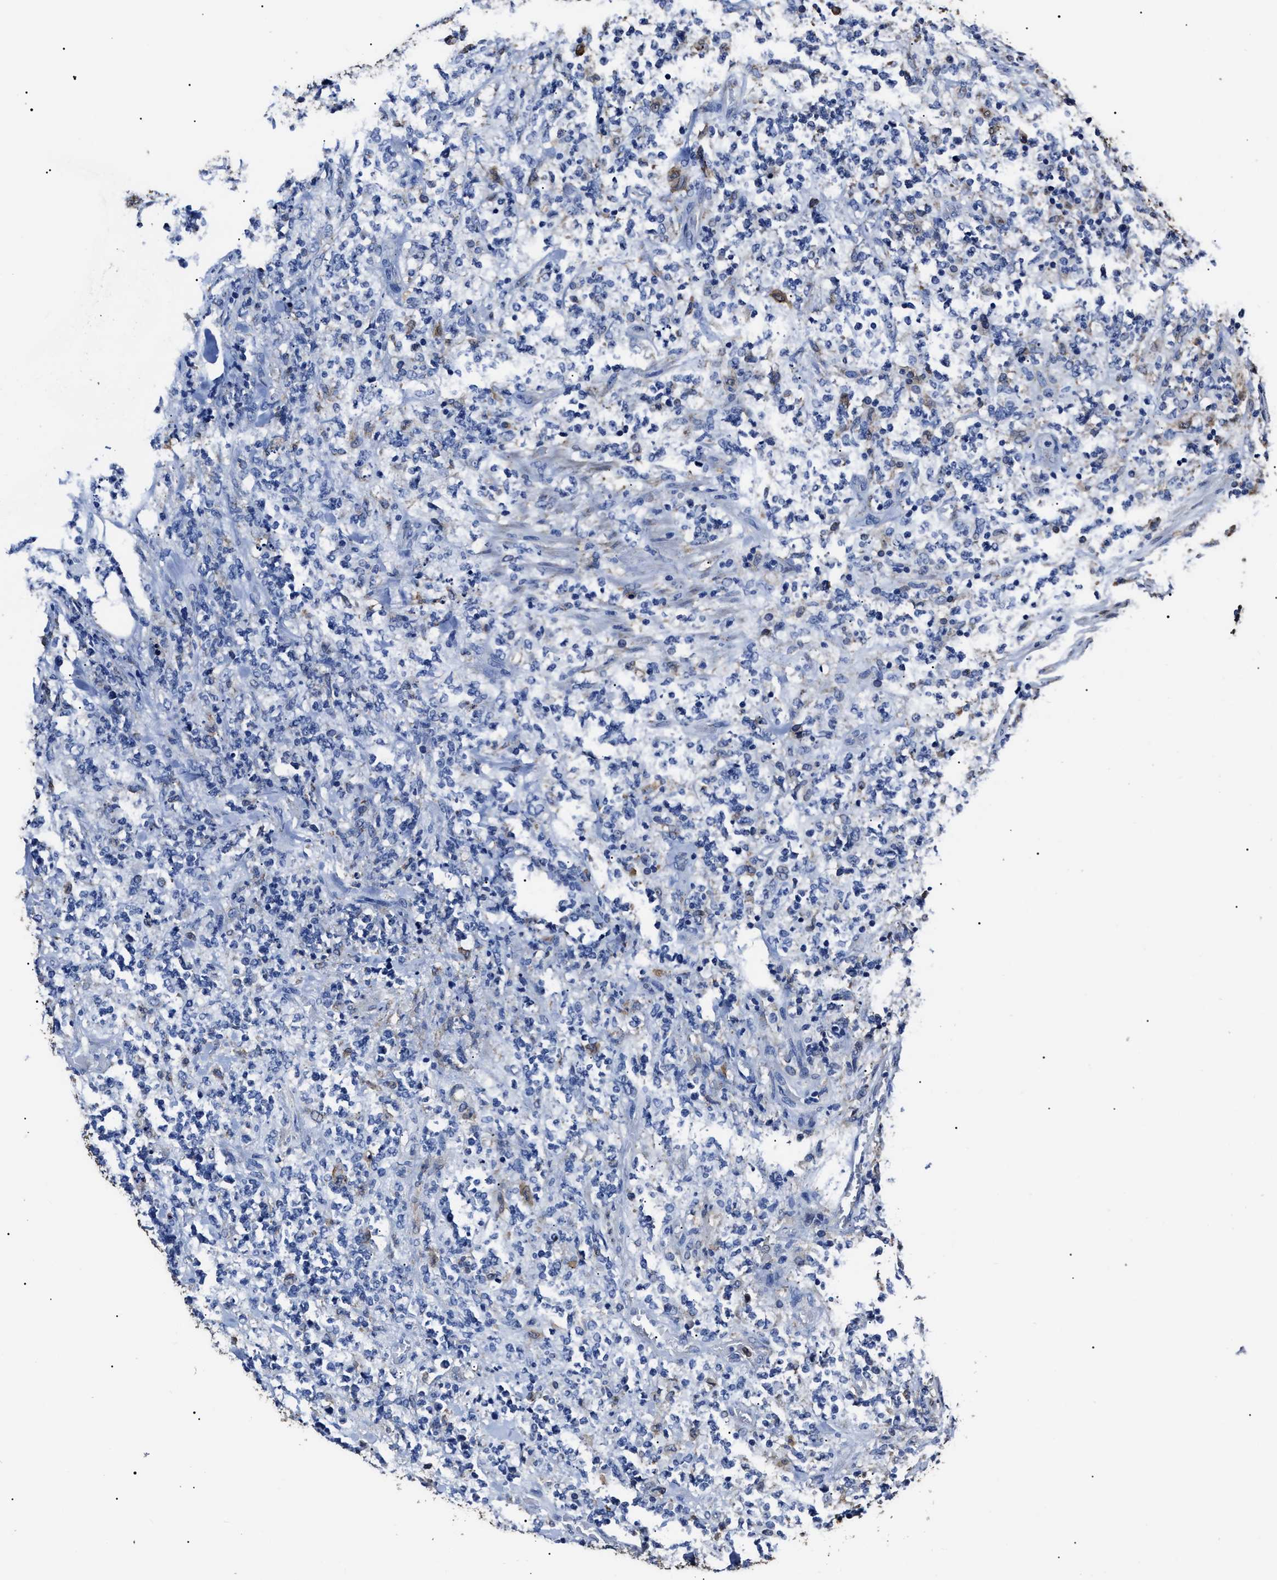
{"staining": {"intensity": "negative", "quantity": "none", "location": "none"}, "tissue": "lymphoma", "cell_type": "Tumor cells", "image_type": "cancer", "snomed": [{"axis": "morphology", "description": "Malignant lymphoma, non-Hodgkin's type, High grade"}, {"axis": "topography", "description": "Soft tissue"}], "caption": "IHC of human high-grade malignant lymphoma, non-Hodgkin's type reveals no positivity in tumor cells.", "gene": "ALDH1A1", "patient": {"sex": "male", "age": 18}}